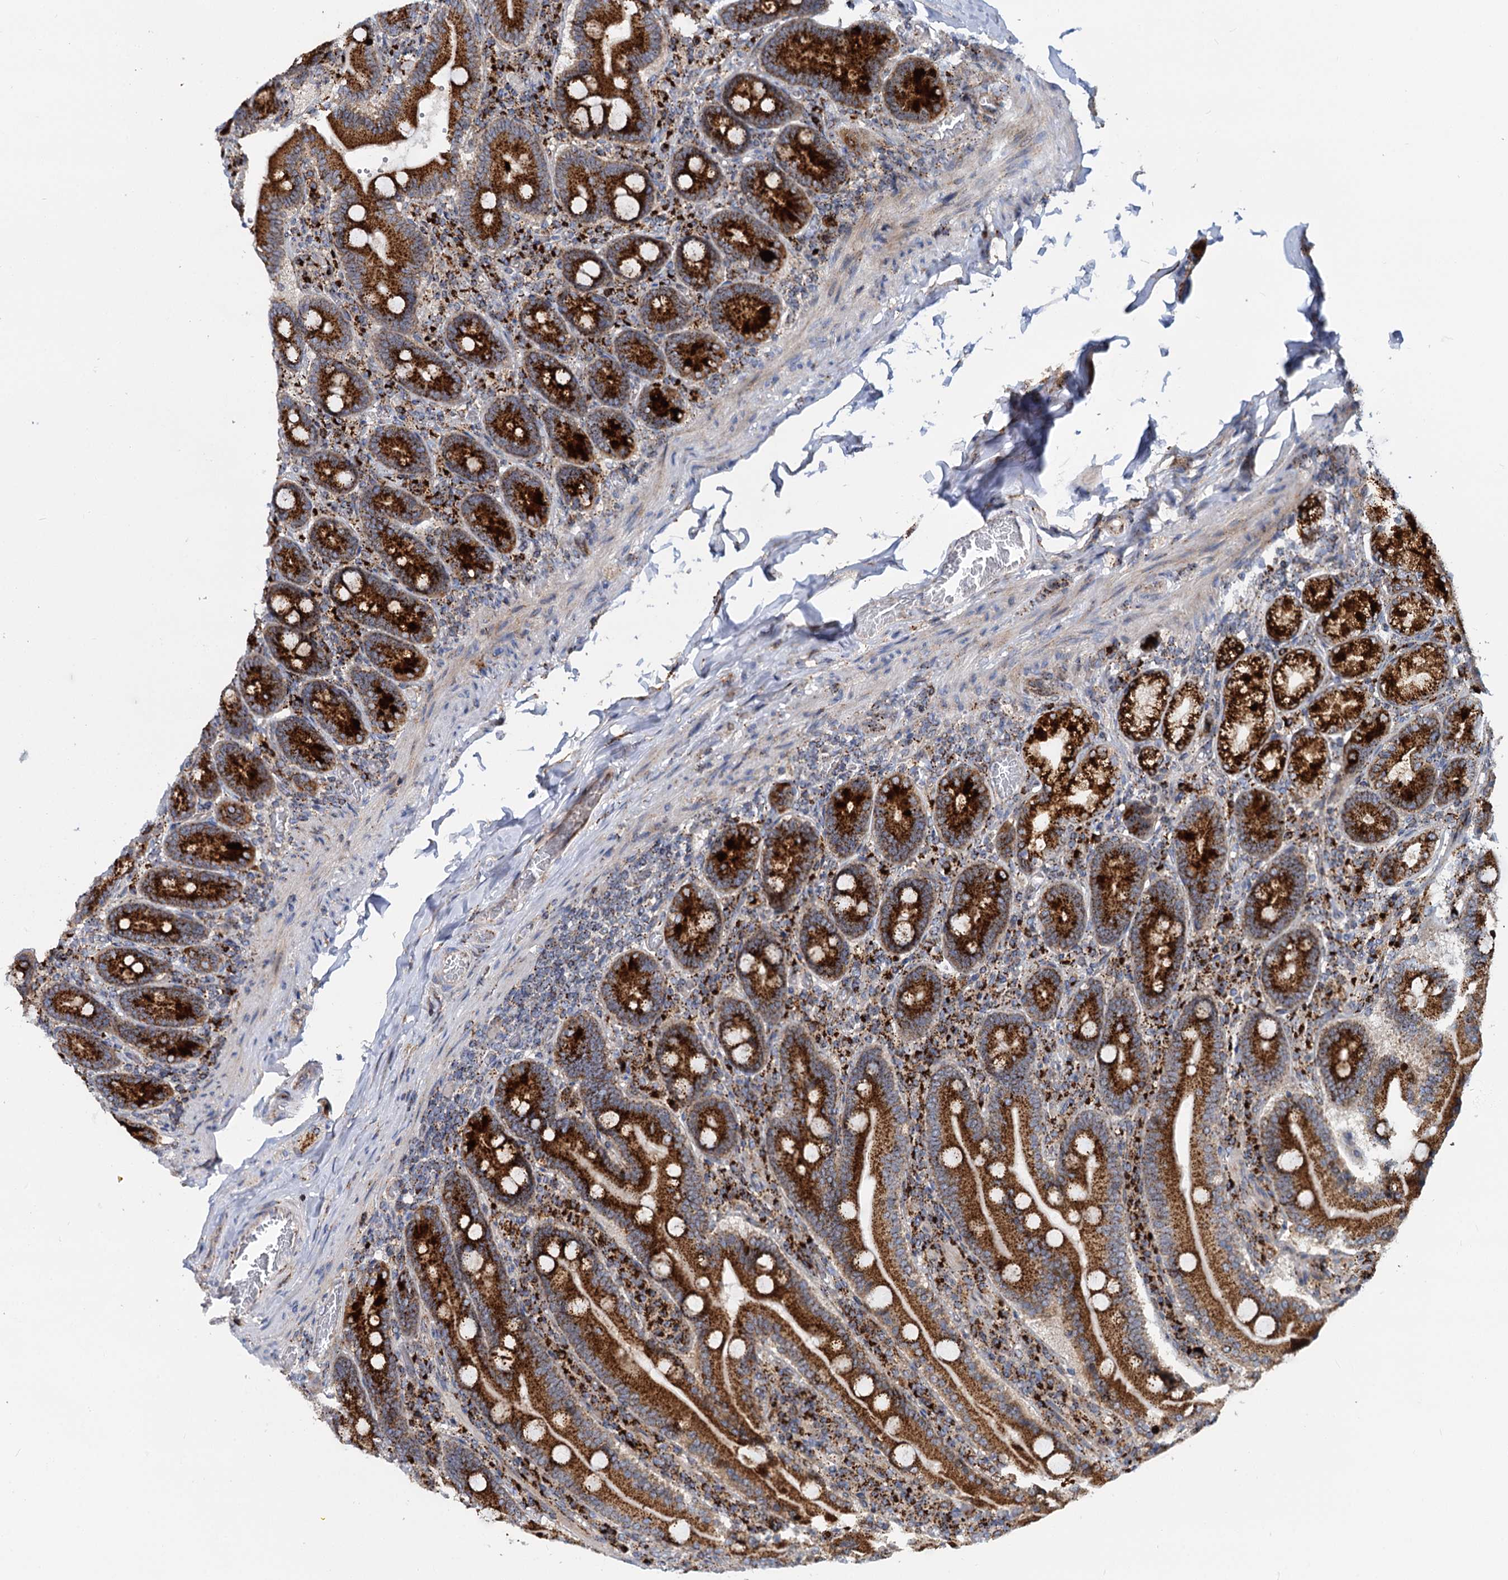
{"staining": {"intensity": "strong", "quantity": ">75%", "location": "cytoplasmic/membranous"}, "tissue": "duodenum", "cell_type": "Glandular cells", "image_type": "normal", "snomed": [{"axis": "morphology", "description": "Normal tissue, NOS"}, {"axis": "topography", "description": "Duodenum"}], "caption": "IHC photomicrograph of normal human duodenum stained for a protein (brown), which demonstrates high levels of strong cytoplasmic/membranous expression in approximately >75% of glandular cells.", "gene": "SUPT20H", "patient": {"sex": "female", "age": 62}}